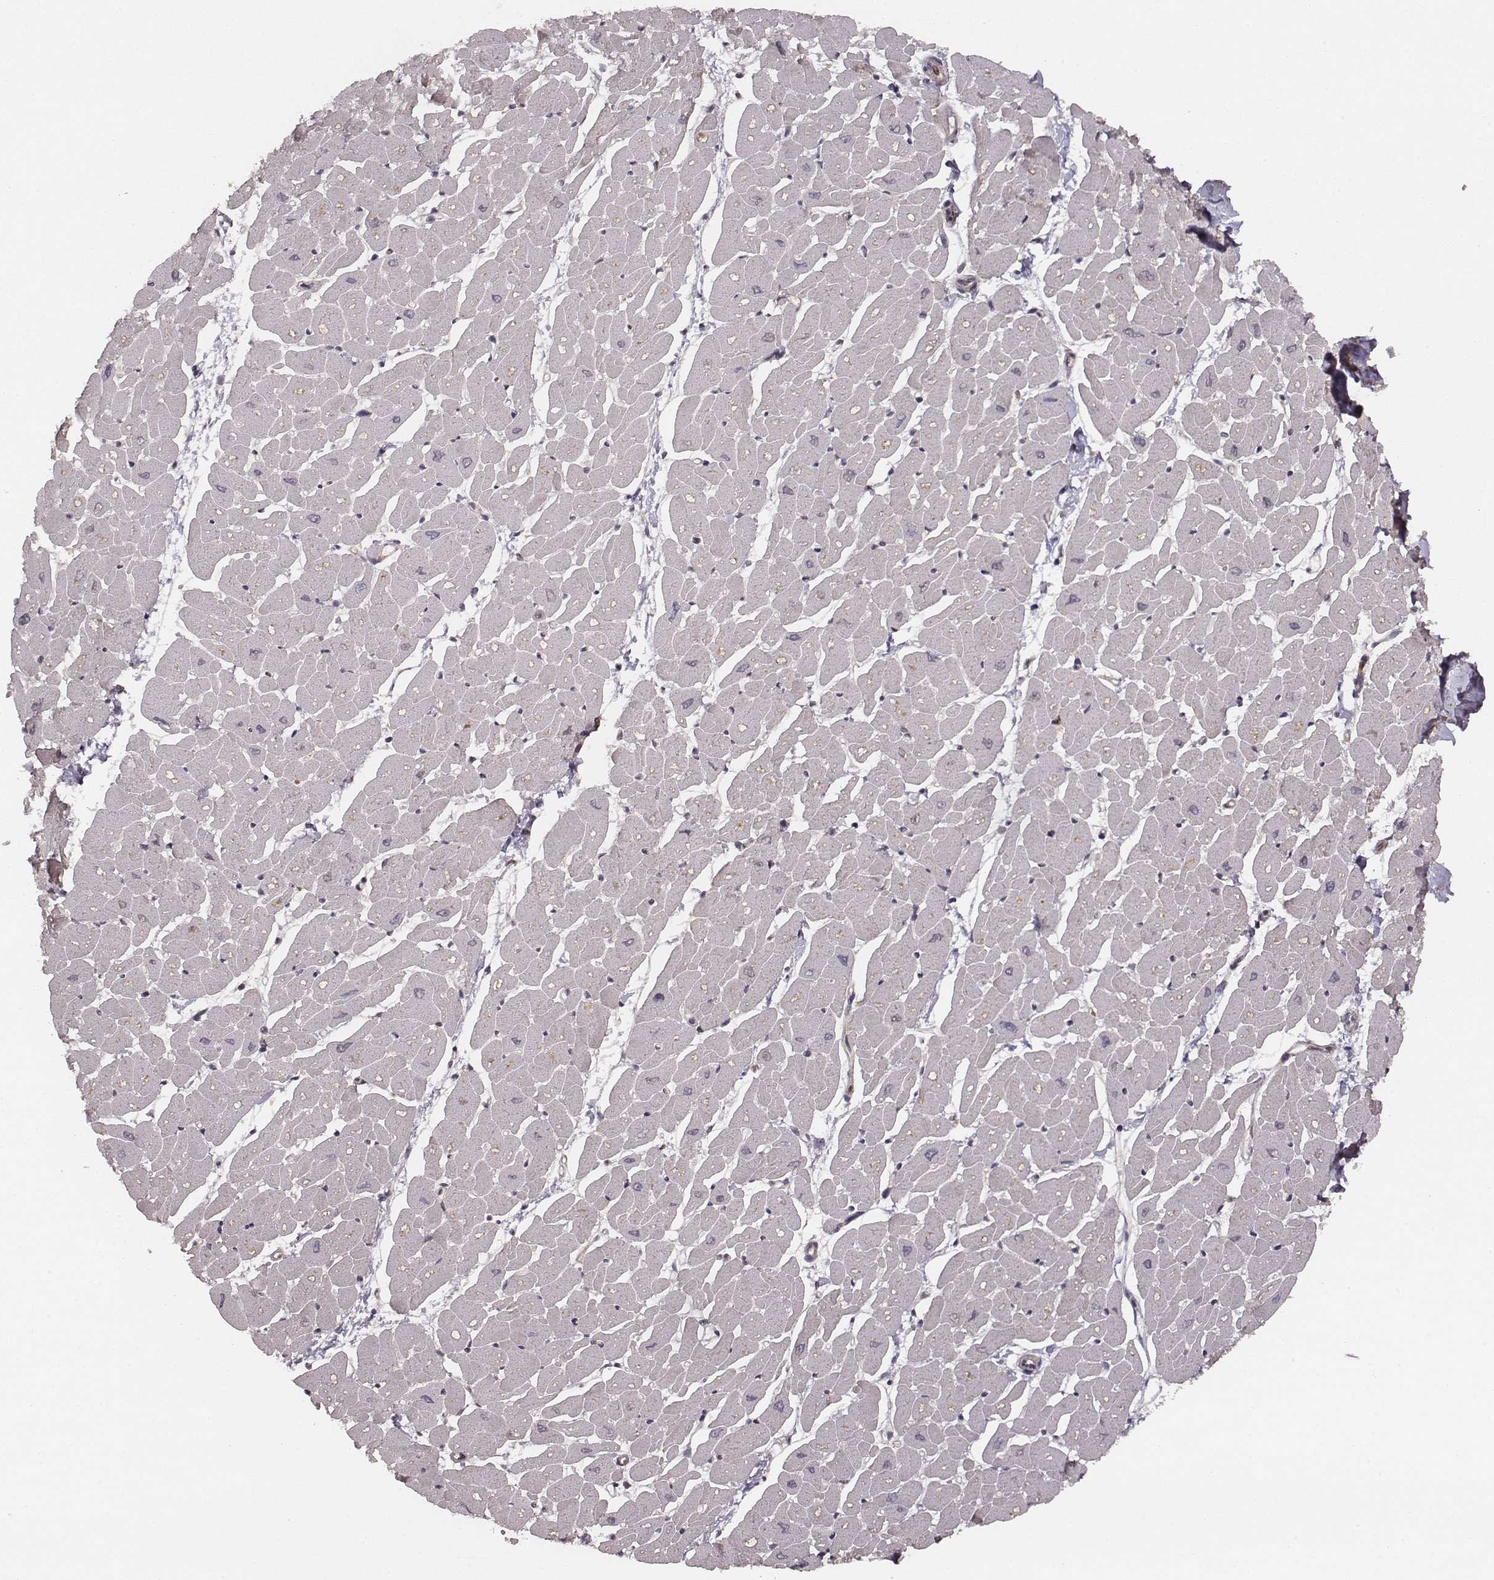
{"staining": {"intensity": "negative", "quantity": "none", "location": "none"}, "tissue": "heart muscle", "cell_type": "Cardiomyocytes", "image_type": "normal", "snomed": [{"axis": "morphology", "description": "Normal tissue, NOS"}, {"axis": "topography", "description": "Heart"}], "caption": "Heart muscle was stained to show a protein in brown. There is no significant positivity in cardiomyocytes. Nuclei are stained in blue.", "gene": "VPS26A", "patient": {"sex": "male", "age": 57}}